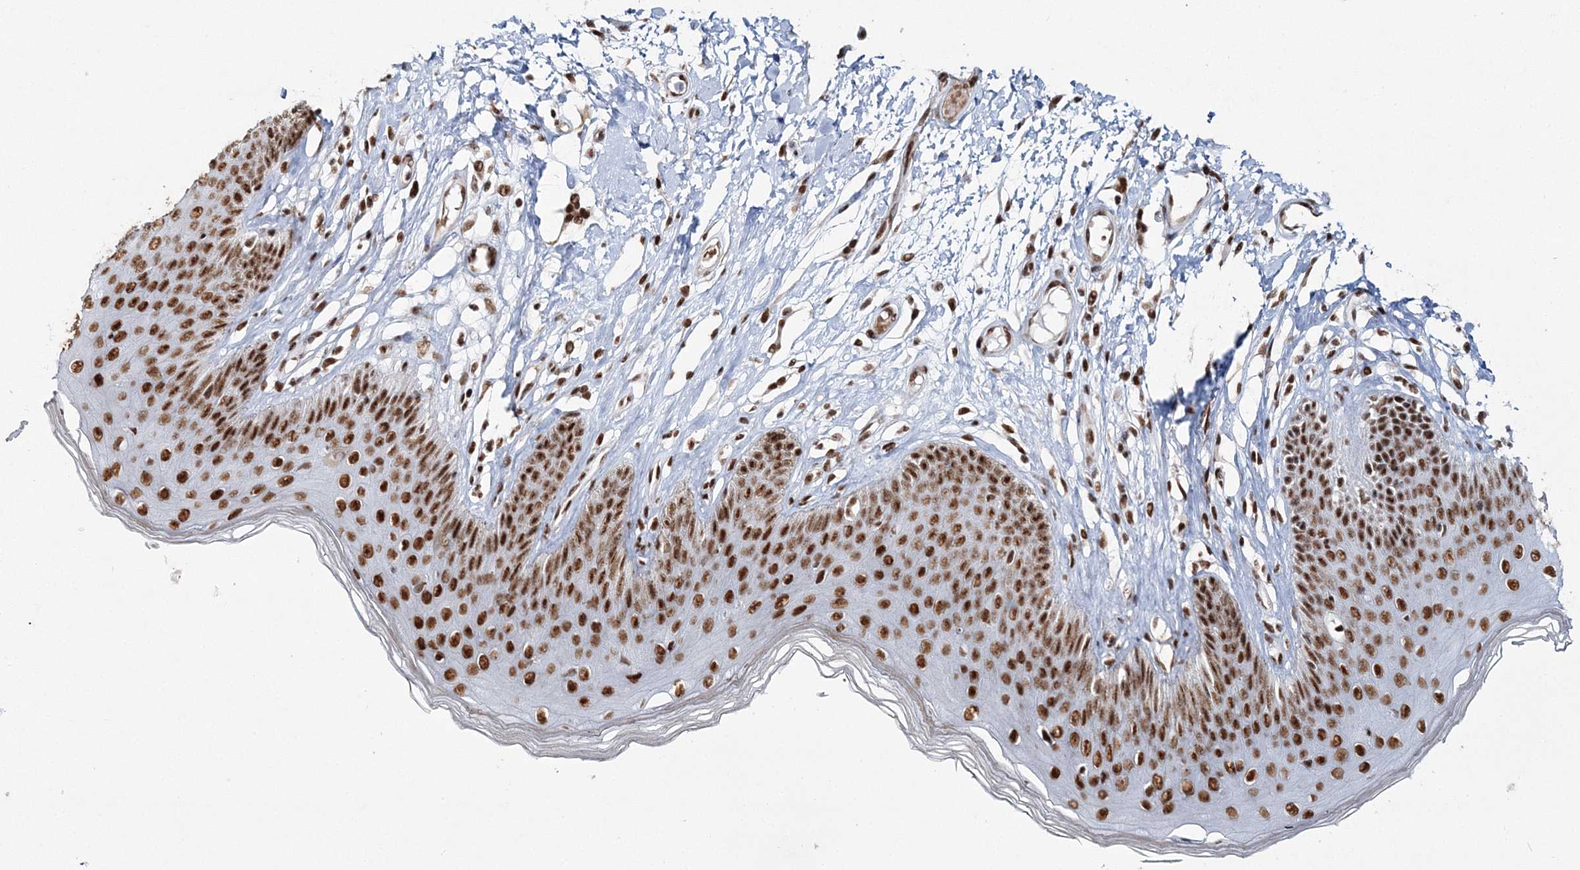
{"staining": {"intensity": "strong", "quantity": ">75%", "location": "nuclear"}, "tissue": "skin", "cell_type": "Epidermal cells", "image_type": "normal", "snomed": [{"axis": "morphology", "description": "Normal tissue, NOS"}, {"axis": "morphology", "description": "Squamous cell carcinoma, NOS"}, {"axis": "topography", "description": "Vulva"}], "caption": "Epidermal cells show high levels of strong nuclear expression in about >75% of cells in benign skin. Ihc stains the protein of interest in brown and the nuclei are stained blue.", "gene": "ENSG00000290315", "patient": {"sex": "female", "age": 85}}